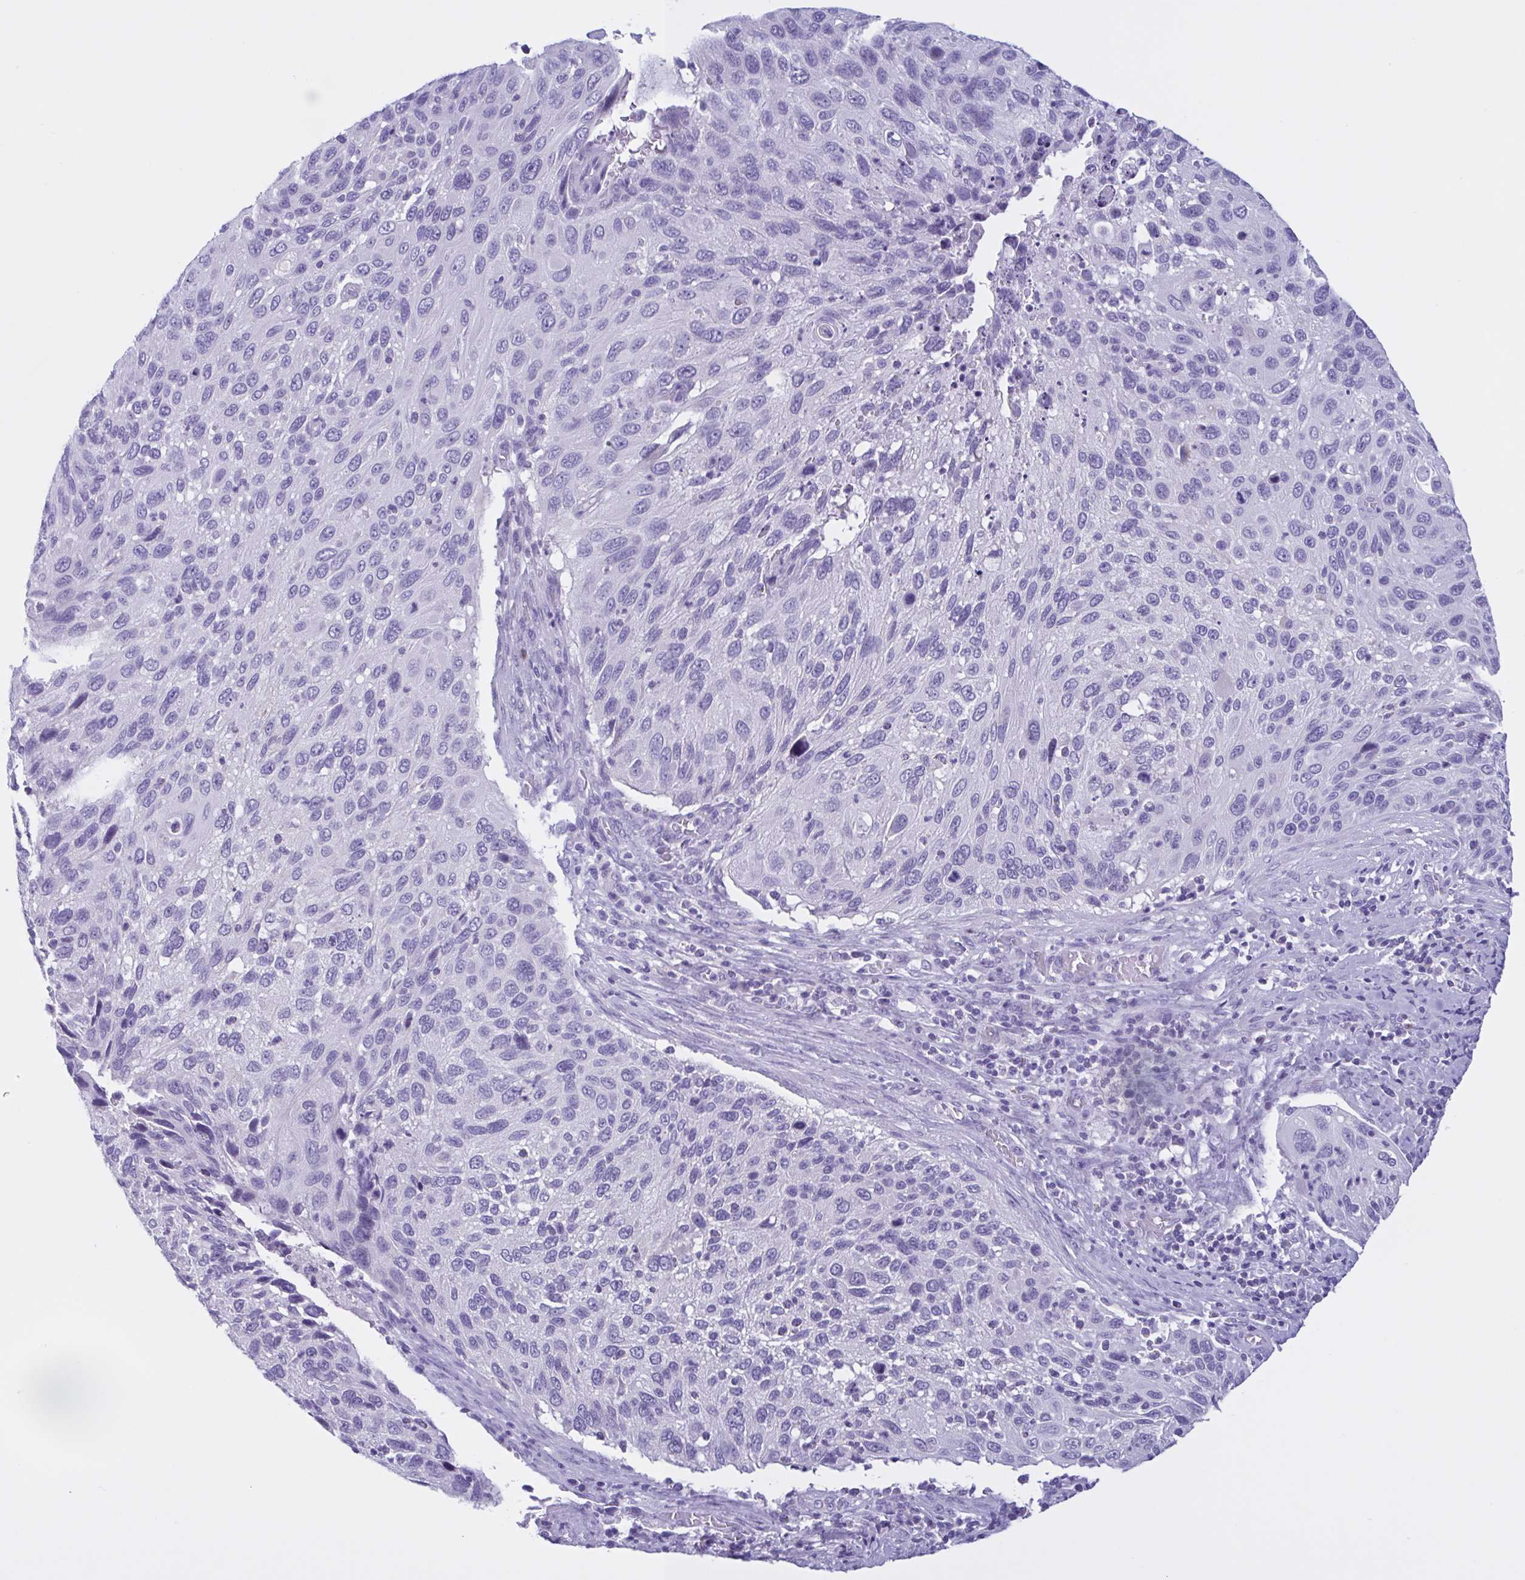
{"staining": {"intensity": "negative", "quantity": "none", "location": "none"}, "tissue": "cervical cancer", "cell_type": "Tumor cells", "image_type": "cancer", "snomed": [{"axis": "morphology", "description": "Squamous cell carcinoma, NOS"}, {"axis": "topography", "description": "Cervix"}], "caption": "This is a photomicrograph of immunohistochemistry (IHC) staining of cervical cancer, which shows no positivity in tumor cells.", "gene": "INAFM1", "patient": {"sex": "female", "age": 70}}